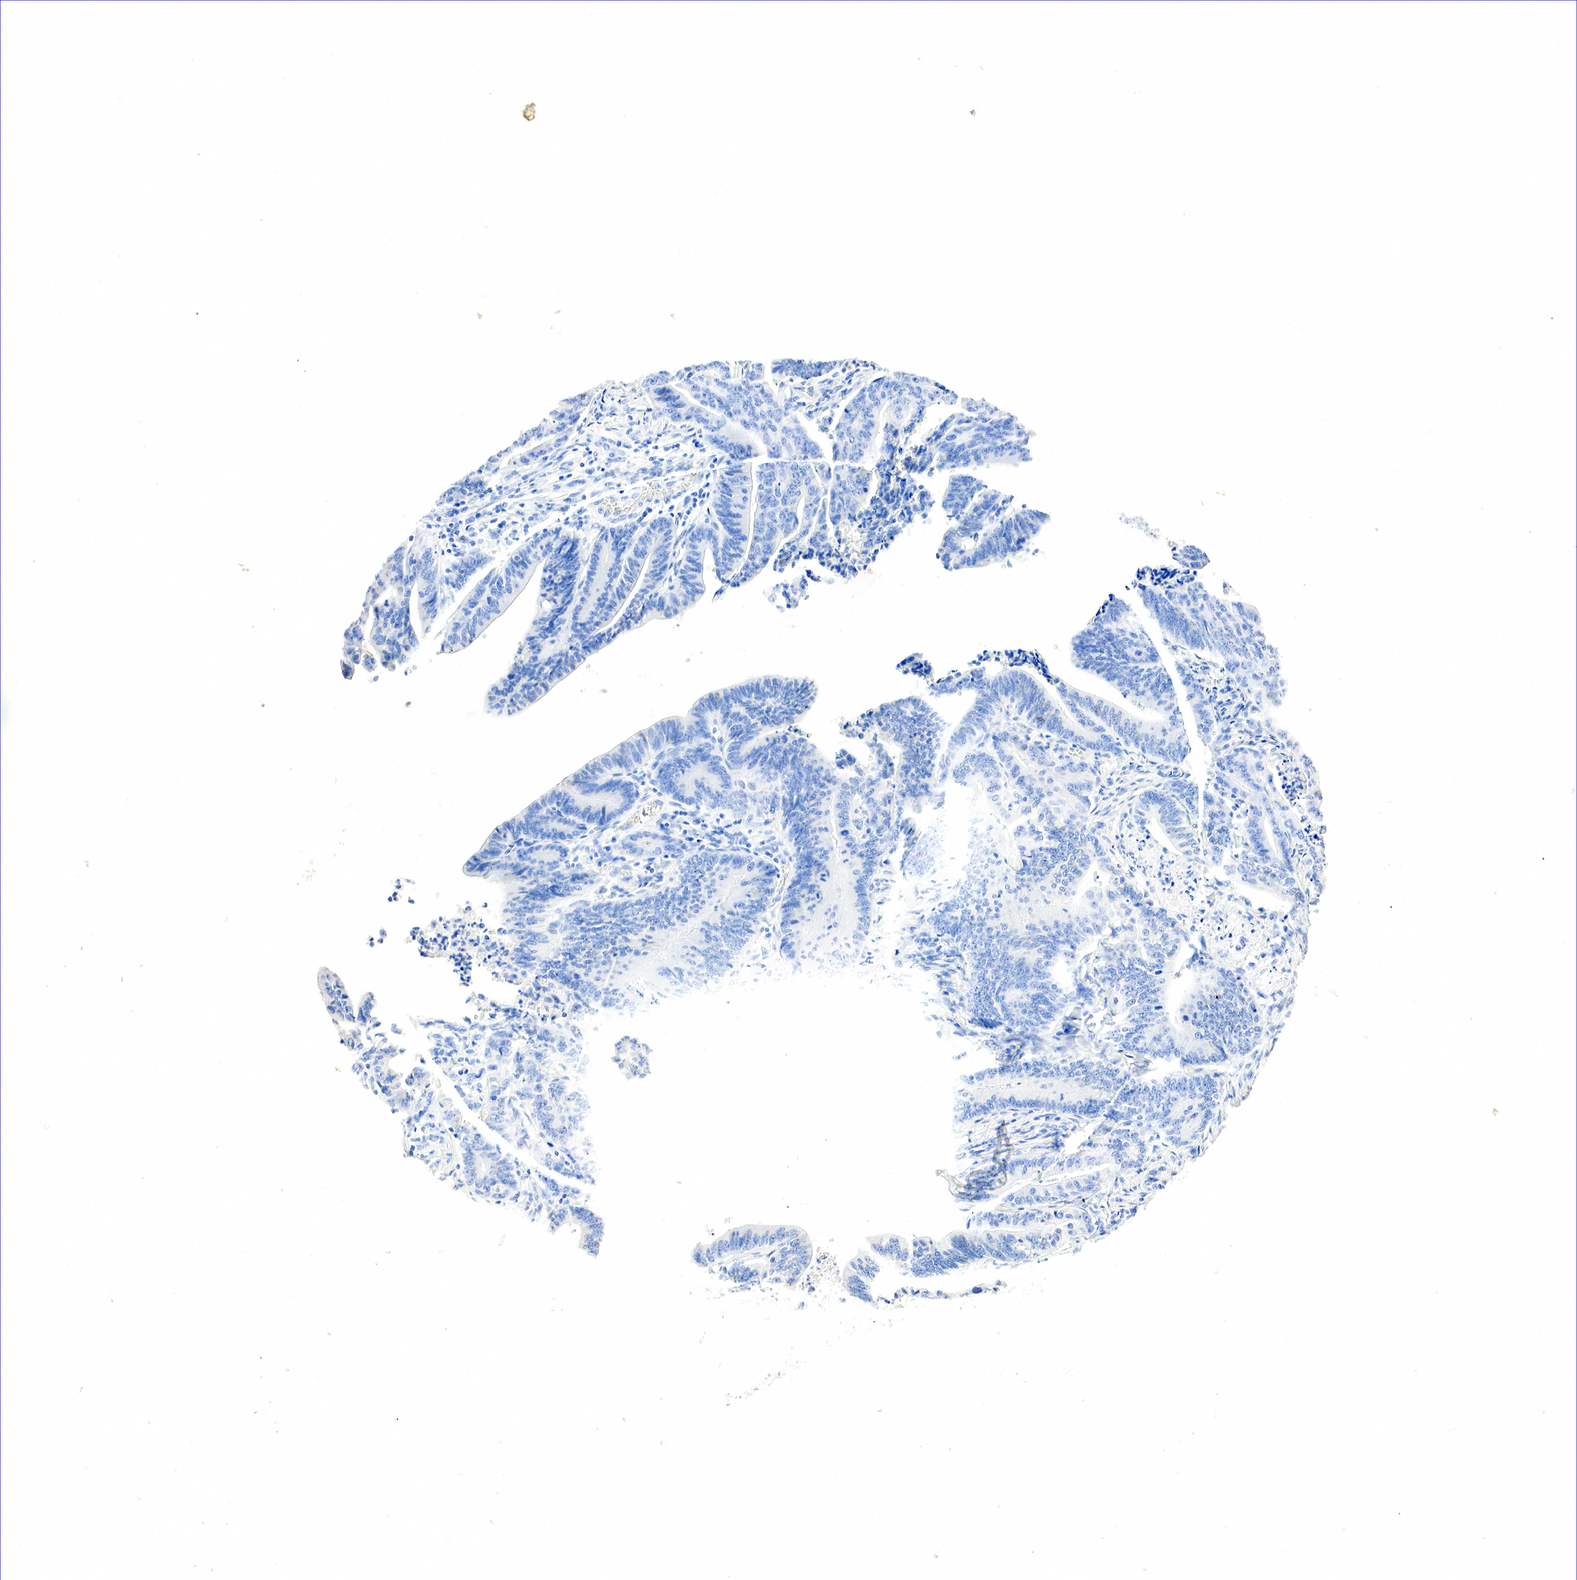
{"staining": {"intensity": "negative", "quantity": "none", "location": "none"}, "tissue": "stomach cancer", "cell_type": "Tumor cells", "image_type": "cancer", "snomed": [{"axis": "morphology", "description": "Adenocarcinoma, NOS"}, {"axis": "topography", "description": "Stomach, lower"}], "caption": "Tumor cells show no significant protein staining in stomach adenocarcinoma. (DAB immunohistochemistry, high magnification).", "gene": "SST", "patient": {"sex": "female", "age": 86}}